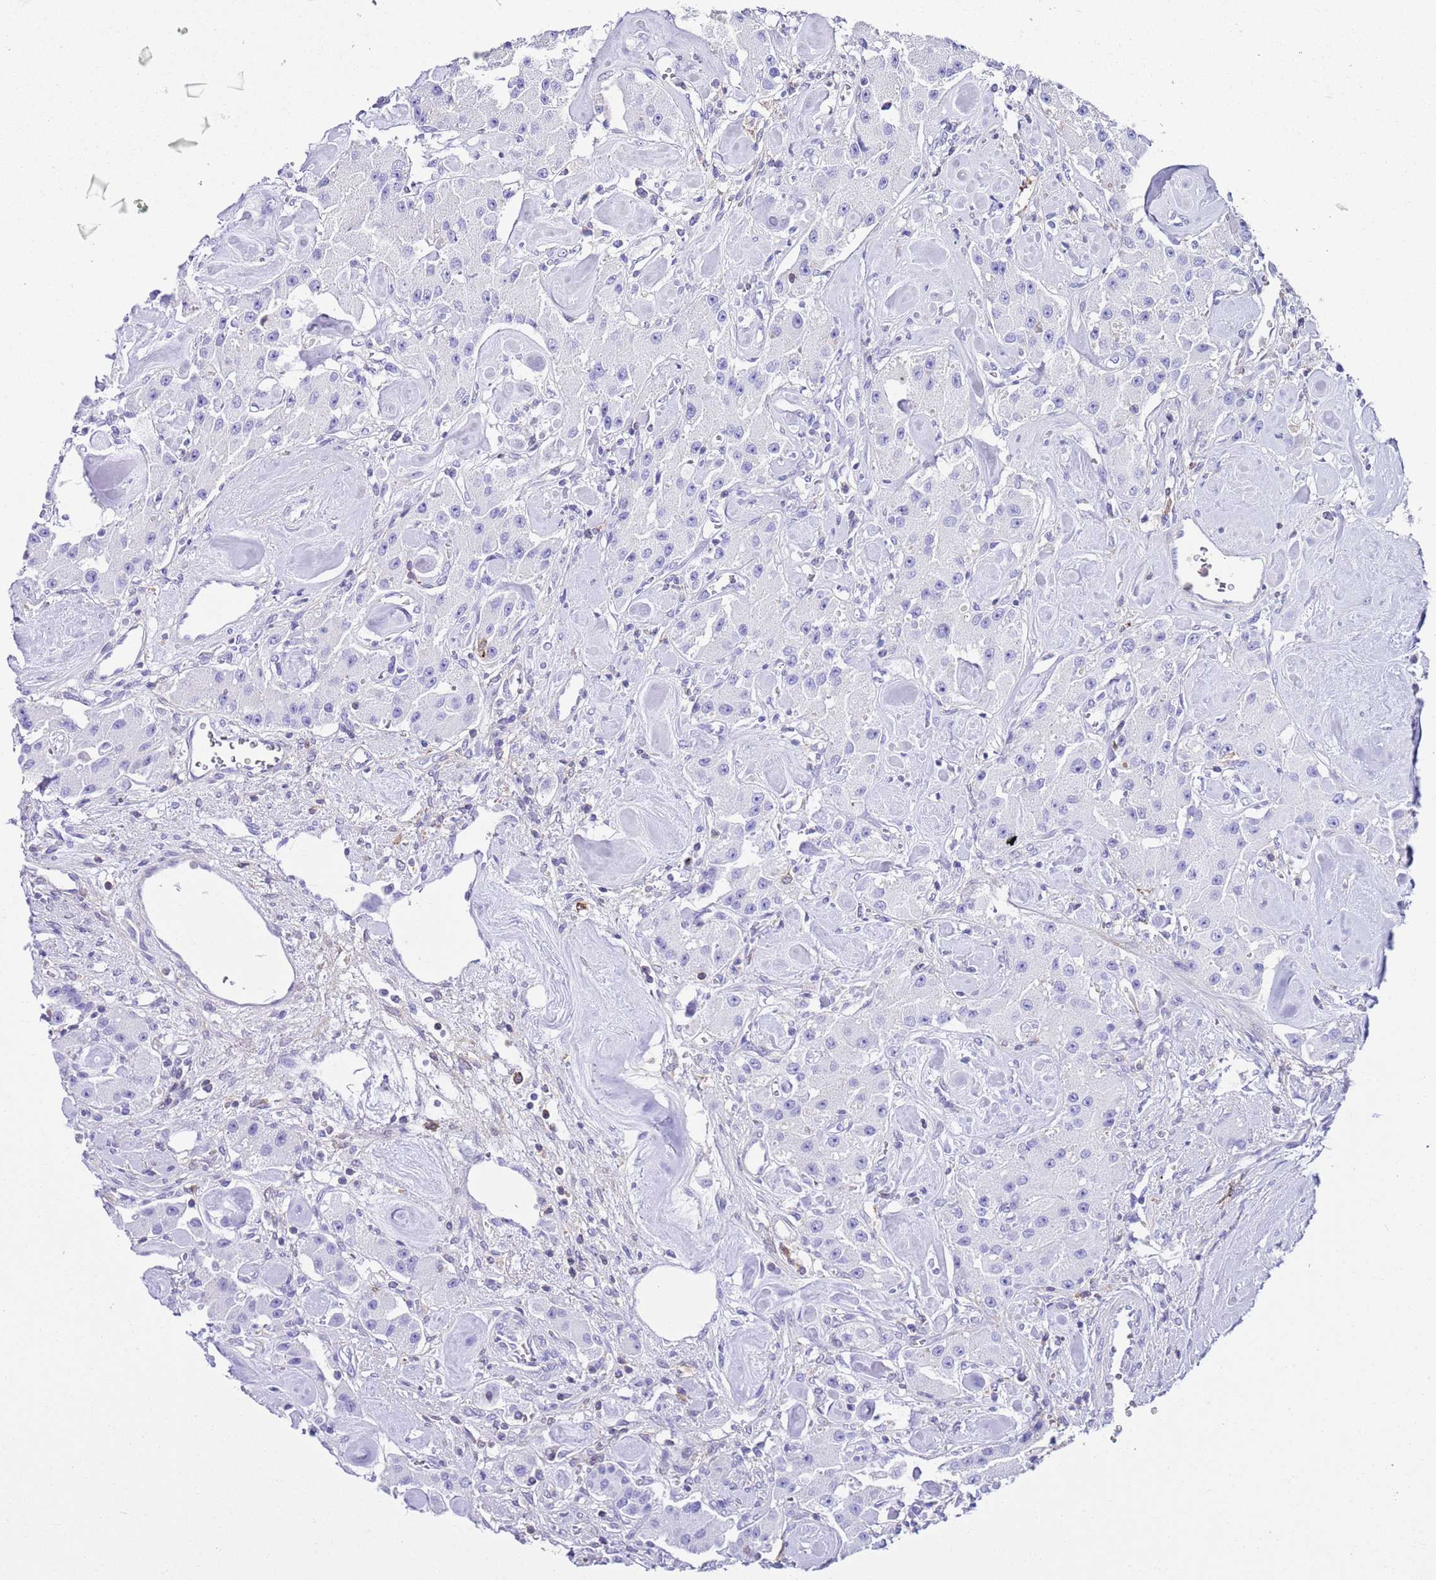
{"staining": {"intensity": "negative", "quantity": "none", "location": "none"}, "tissue": "carcinoid", "cell_type": "Tumor cells", "image_type": "cancer", "snomed": [{"axis": "morphology", "description": "Carcinoid, malignant, NOS"}, {"axis": "topography", "description": "Pancreas"}], "caption": "An image of human carcinoid is negative for staining in tumor cells.", "gene": "CNN2", "patient": {"sex": "male", "age": 41}}